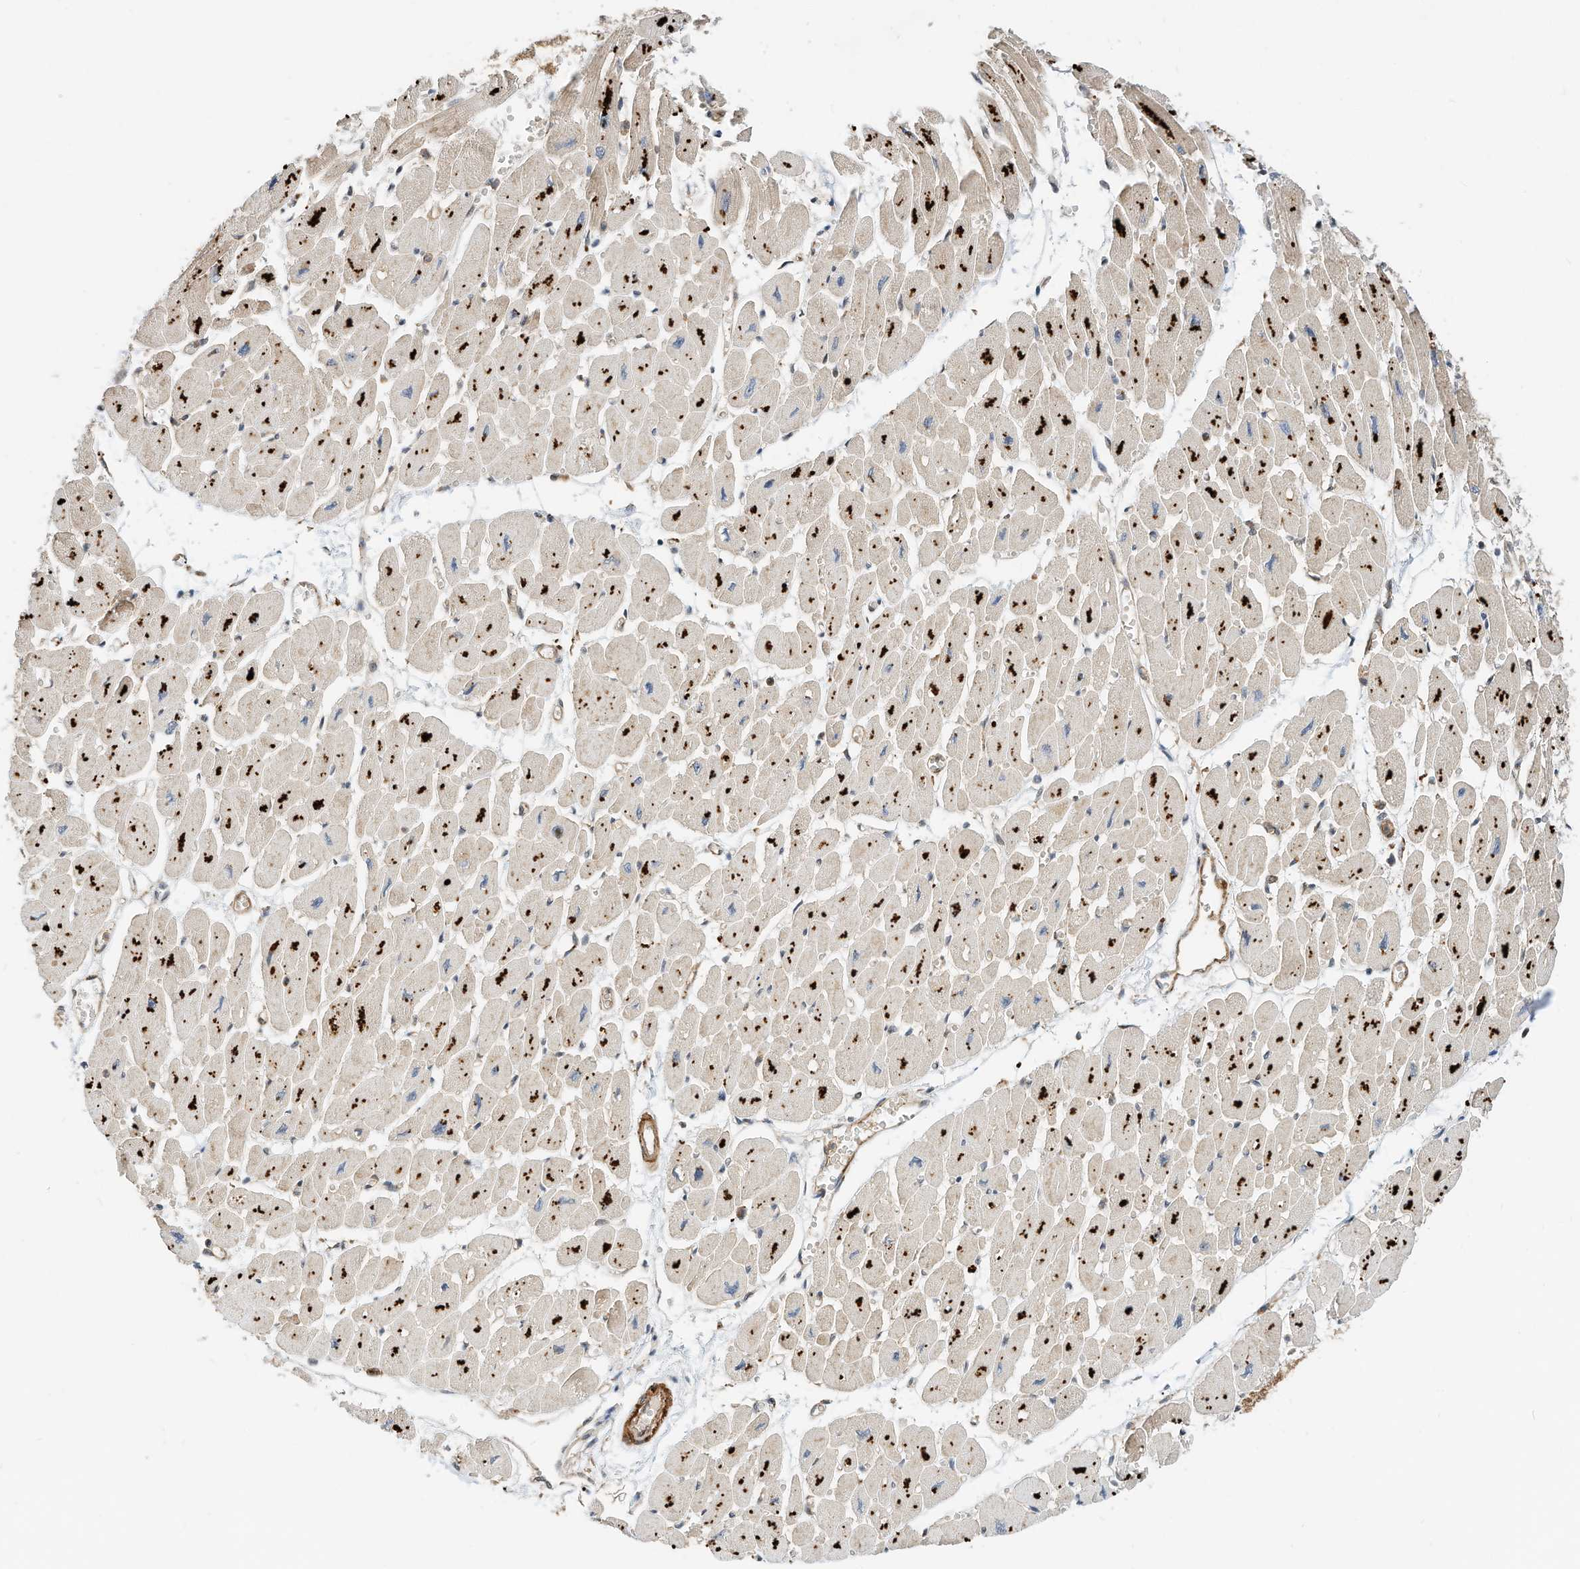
{"staining": {"intensity": "strong", "quantity": "25%-75%", "location": "cytoplasmic/membranous"}, "tissue": "heart muscle", "cell_type": "Cardiomyocytes", "image_type": "normal", "snomed": [{"axis": "morphology", "description": "Normal tissue, NOS"}, {"axis": "topography", "description": "Heart"}], "caption": "Immunohistochemical staining of unremarkable human heart muscle displays 25%-75% levels of strong cytoplasmic/membranous protein expression in approximately 25%-75% of cardiomyocytes.", "gene": "CPAMD8", "patient": {"sex": "female", "age": 54}}